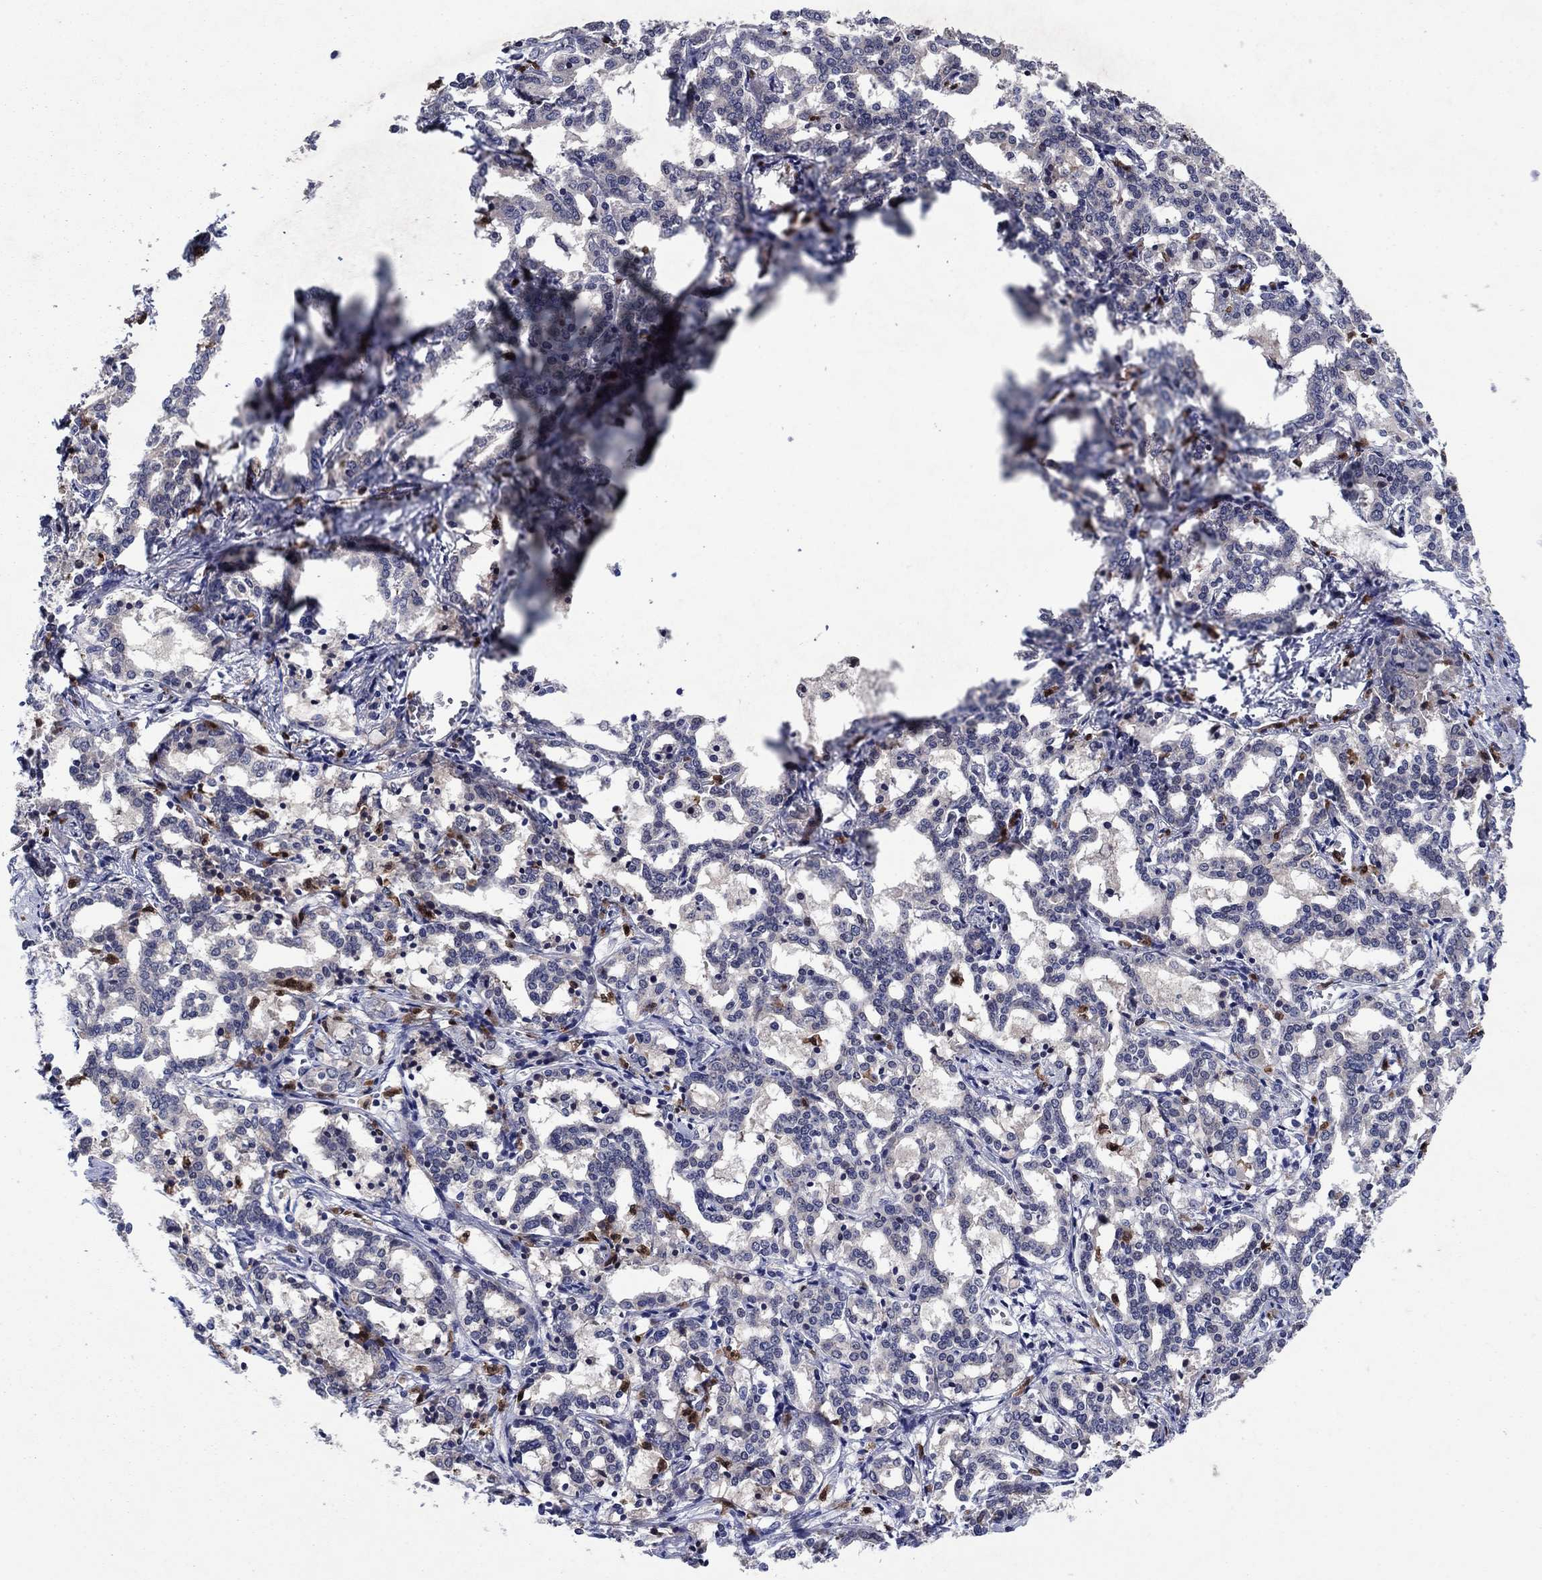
{"staining": {"intensity": "negative", "quantity": "none", "location": "none"}, "tissue": "liver cancer", "cell_type": "Tumor cells", "image_type": "cancer", "snomed": [{"axis": "morphology", "description": "Cholangiocarcinoma"}, {"axis": "topography", "description": "Liver"}], "caption": "Tumor cells are negative for protein expression in human liver cancer (cholangiocarcinoma).", "gene": "MSRB1", "patient": {"sex": "female", "age": 47}}